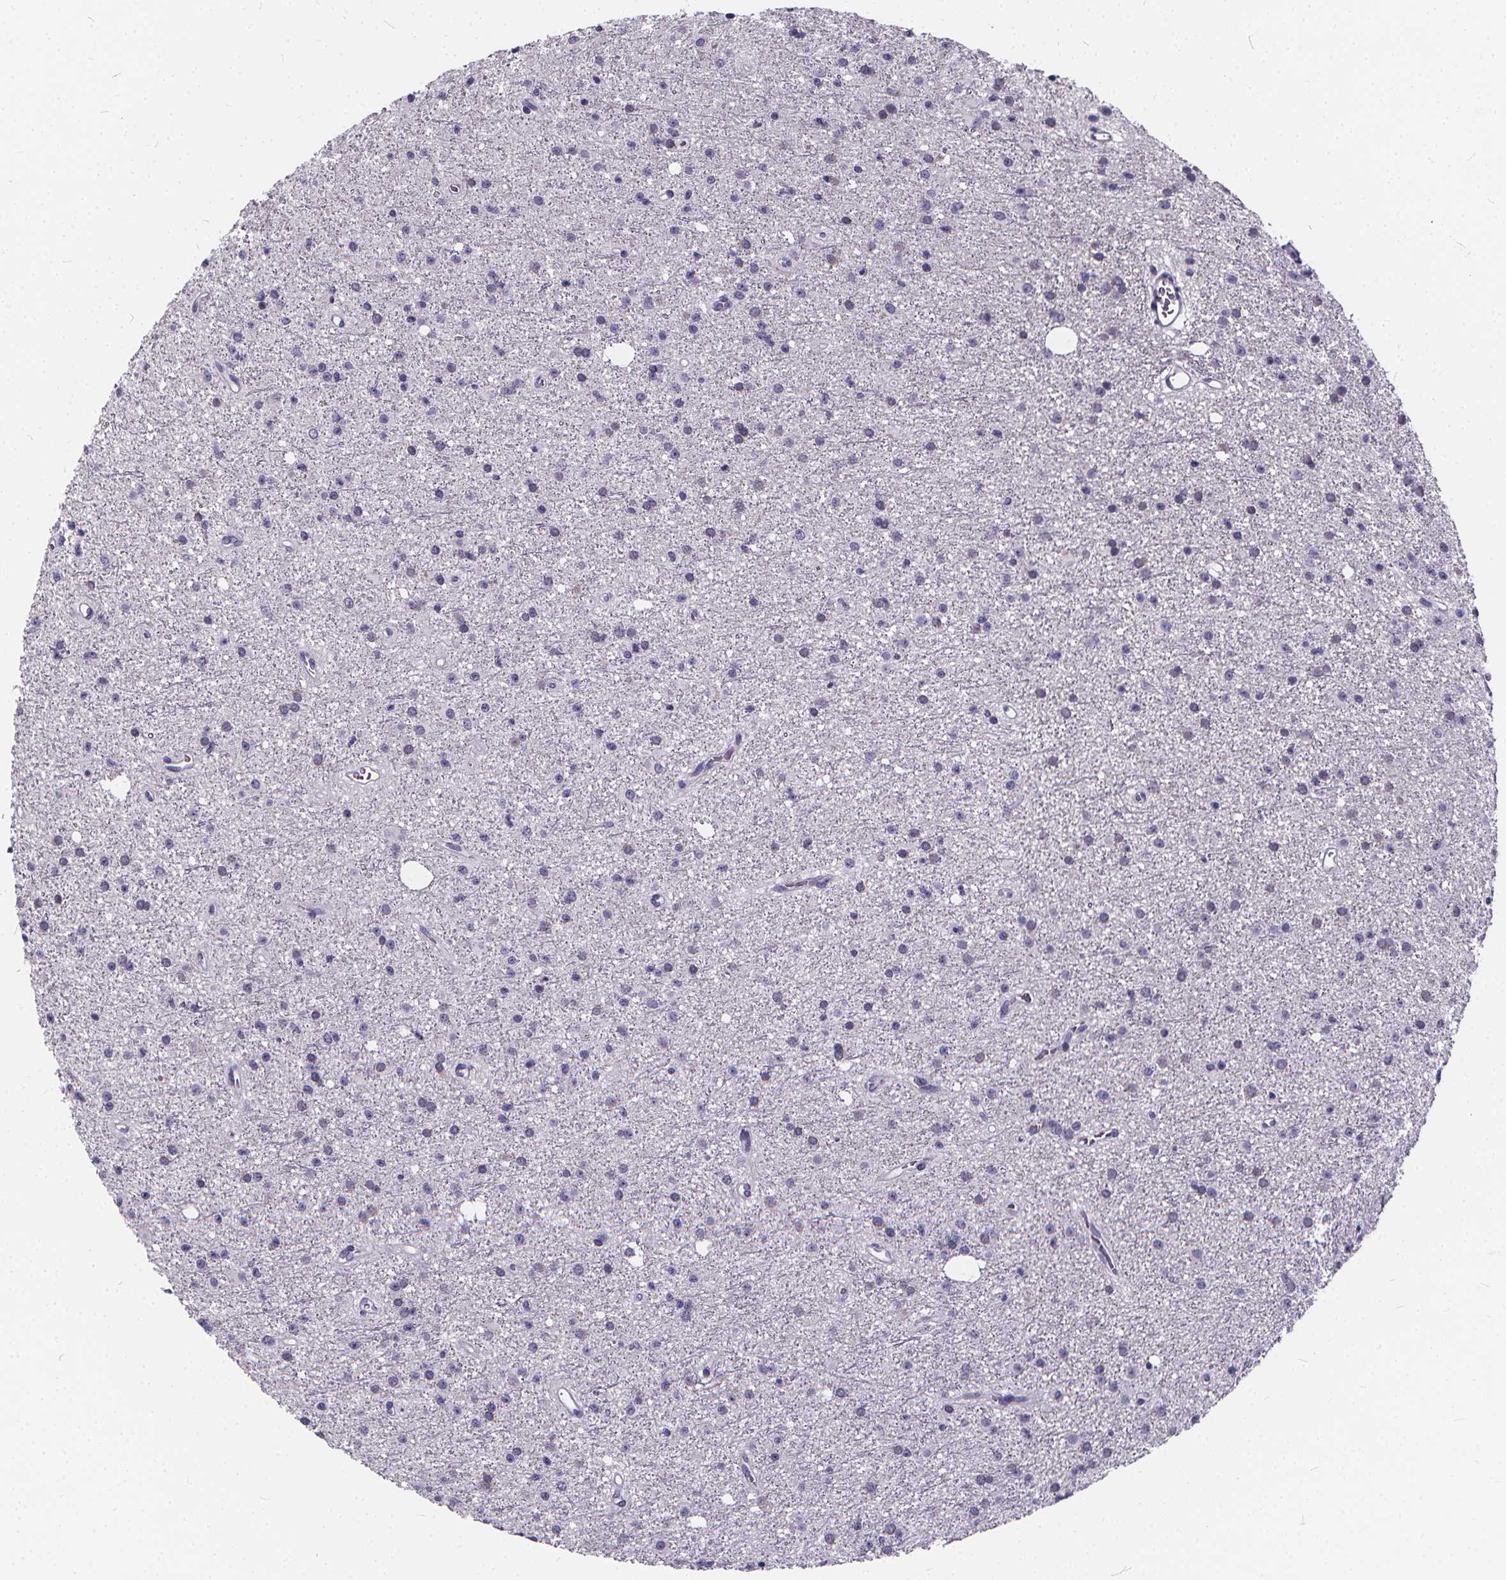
{"staining": {"intensity": "negative", "quantity": "none", "location": "none"}, "tissue": "glioma", "cell_type": "Tumor cells", "image_type": "cancer", "snomed": [{"axis": "morphology", "description": "Glioma, malignant, Low grade"}, {"axis": "topography", "description": "Brain"}], "caption": "DAB immunohistochemical staining of glioma displays no significant staining in tumor cells. (DAB immunohistochemistry (IHC), high magnification).", "gene": "SPEF2", "patient": {"sex": "male", "age": 27}}